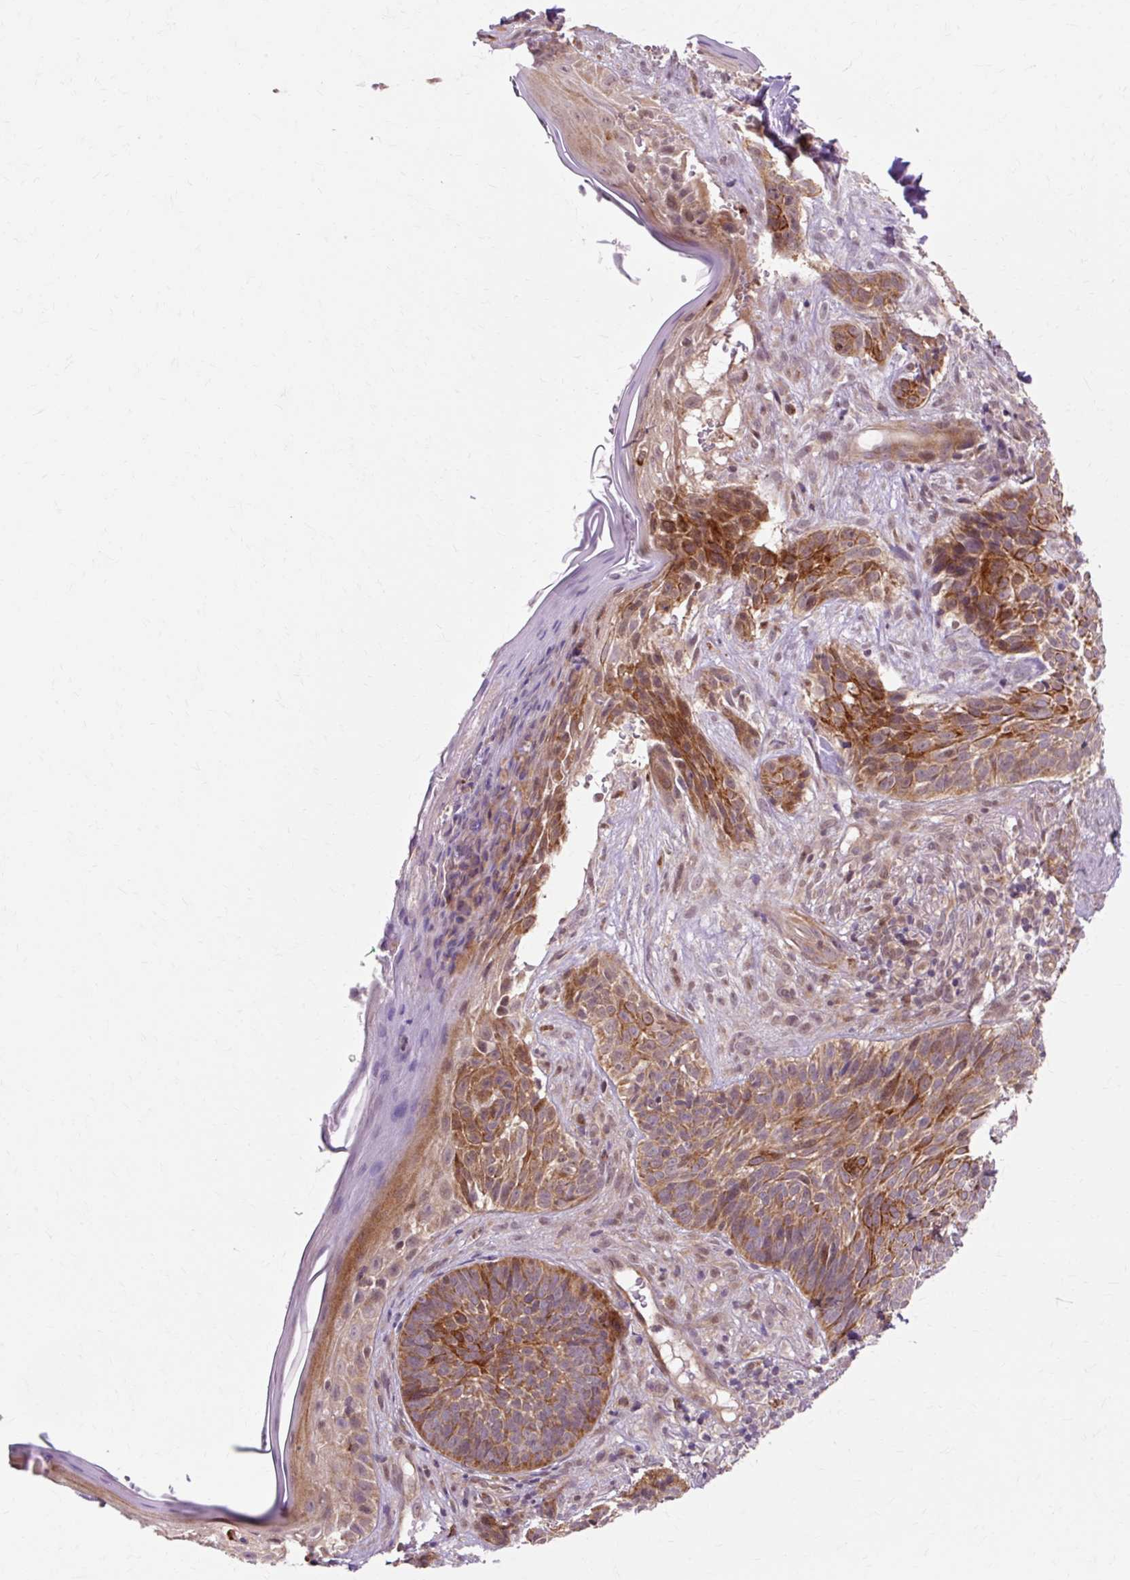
{"staining": {"intensity": "moderate", "quantity": ">75%", "location": "cytoplasmic/membranous"}, "tissue": "skin cancer", "cell_type": "Tumor cells", "image_type": "cancer", "snomed": [{"axis": "morphology", "description": "Basal cell carcinoma"}, {"axis": "topography", "description": "Skin"}], "caption": "Protein analysis of skin basal cell carcinoma tissue shows moderate cytoplasmic/membranous staining in about >75% of tumor cells.", "gene": "GEMIN2", "patient": {"sex": "male", "age": 70}}